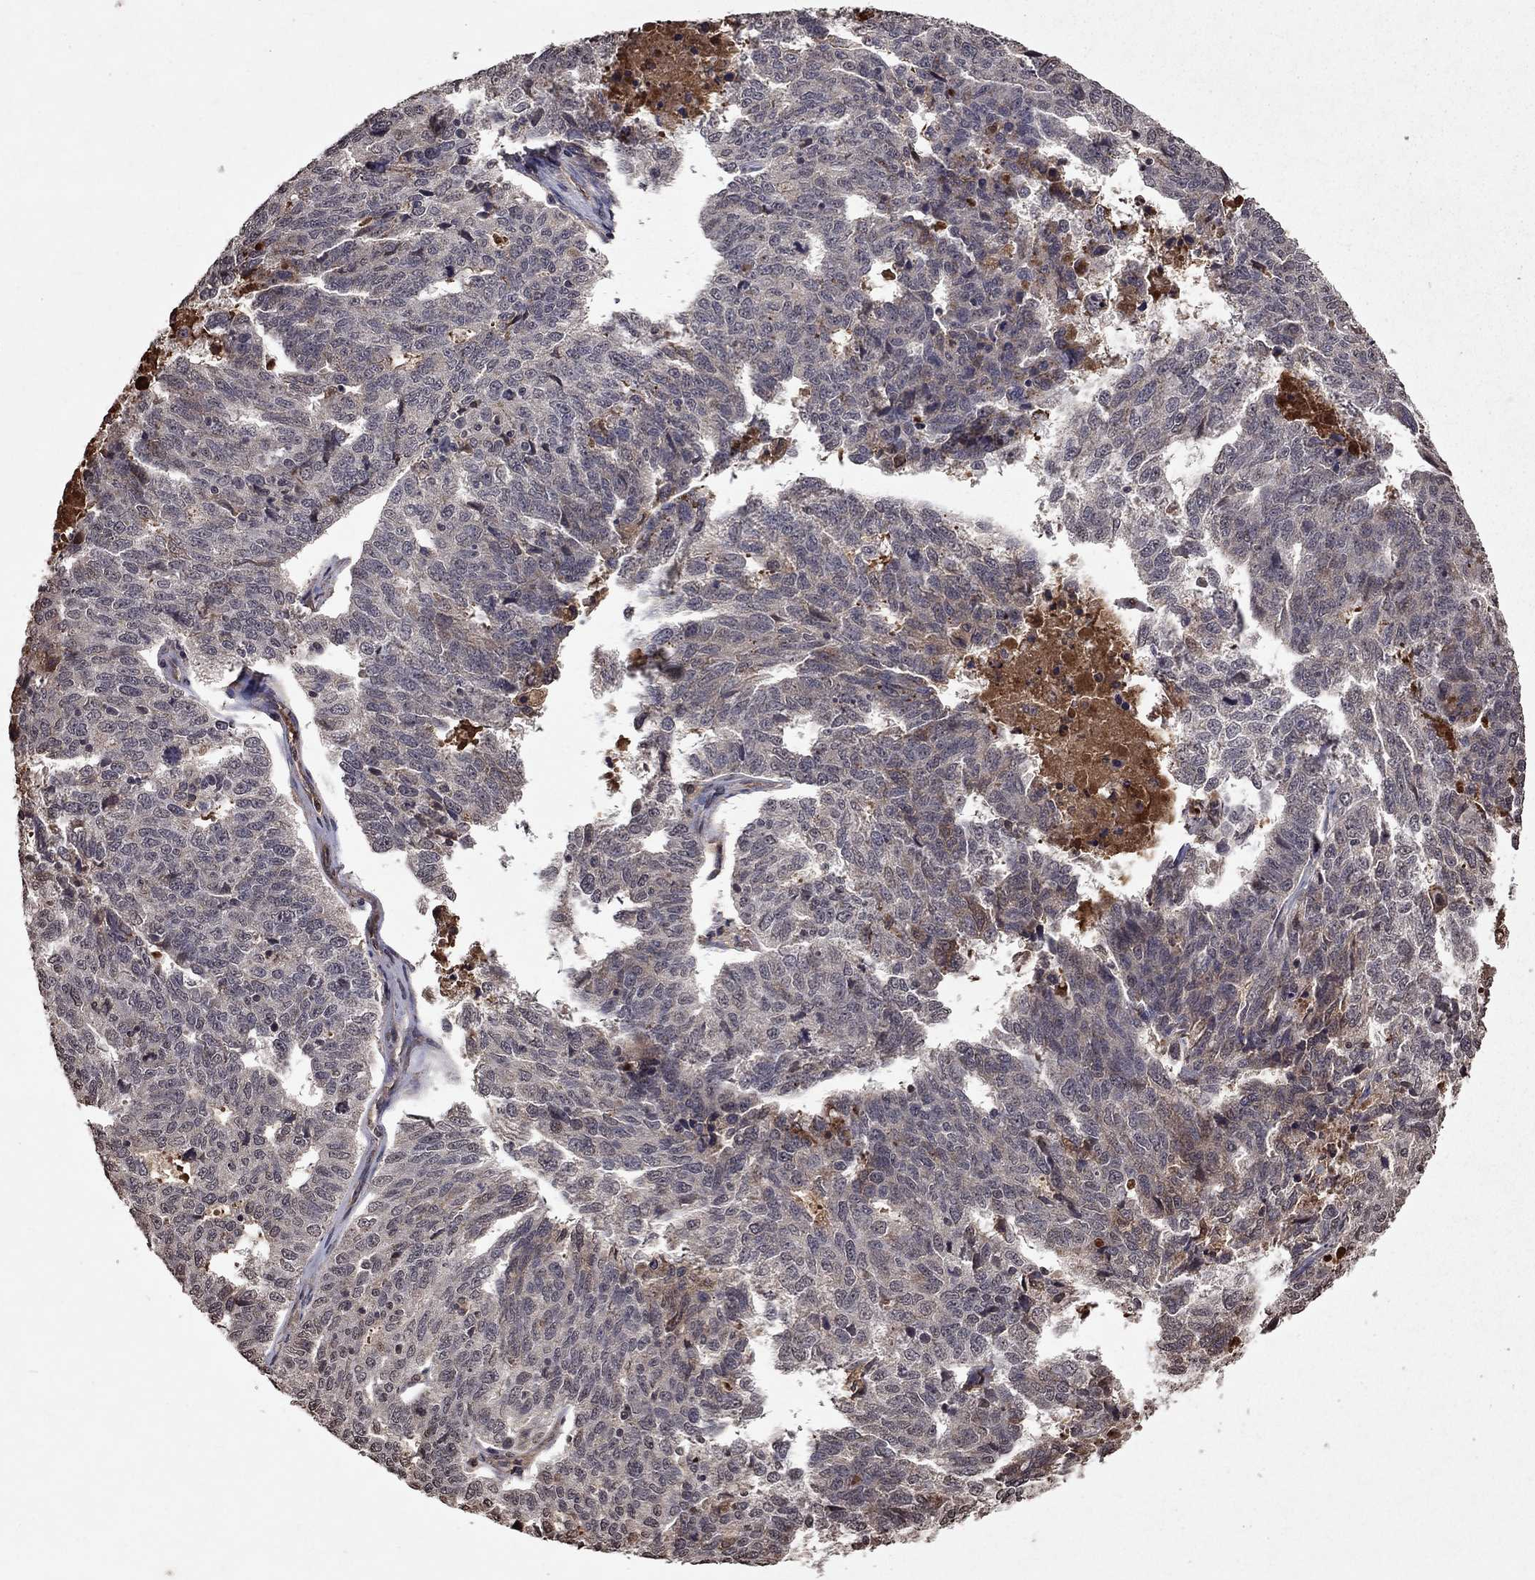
{"staining": {"intensity": "negative", "quantity": "none", "location": "none"}, "tissue": "ovarian cancer", "cell_type": "Tumor cells", "image_type": "cancer", "snomed": [{"axis": "morphology", "description": "Cystadenocarcinoma, serous, NOS"}, {"axis": "topography", "description": "Ovary"}], "caption": "Ovarian cancer (serous cystadenocarcinoma) was stained to show a protein in brown. There is no significant positivity in tumor cells.", "gene": "NLGN1", "patient": {"sex": "female", "age": 71}}